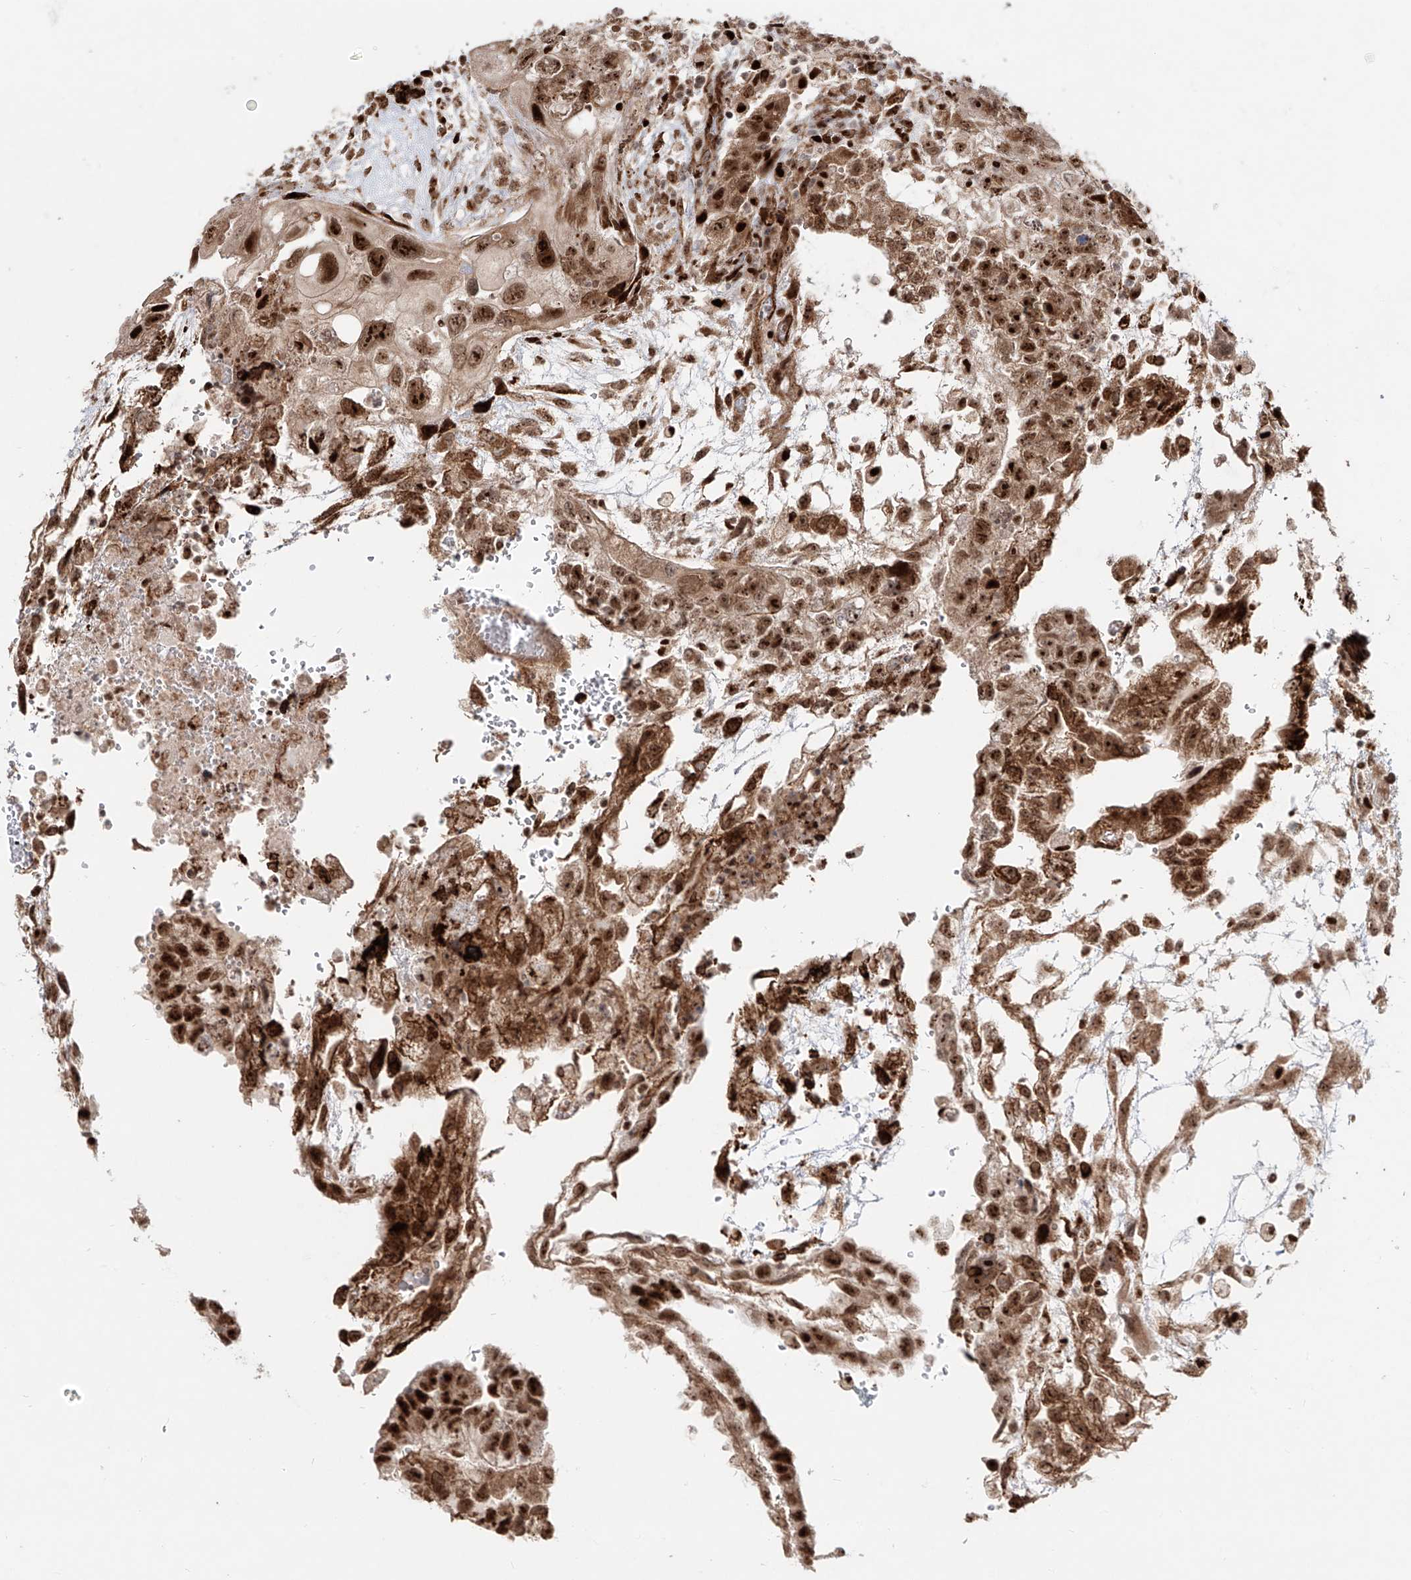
{"staining": {"intensity": "strong", "quantity": ">75%", "location": "cytoplasmic/membranous,nuclear"}, "tissue": "testis cancer", "cell_type": "Tumor cells", "image_type": "cancer", "snomed": [{"axis": "morphology", "description": "Carcinoma, Embryonal, NOS"}, {"axis": "topography", "description": "Testis"}], "caption": "Strong cytoplasmic/membranous and nuclear protein positivity is seen in approximately >75% of tumor cells in testis embryonal carcinoma.", "gene": "ZNF710", "patient": {"sex": "male", "age": 36}}